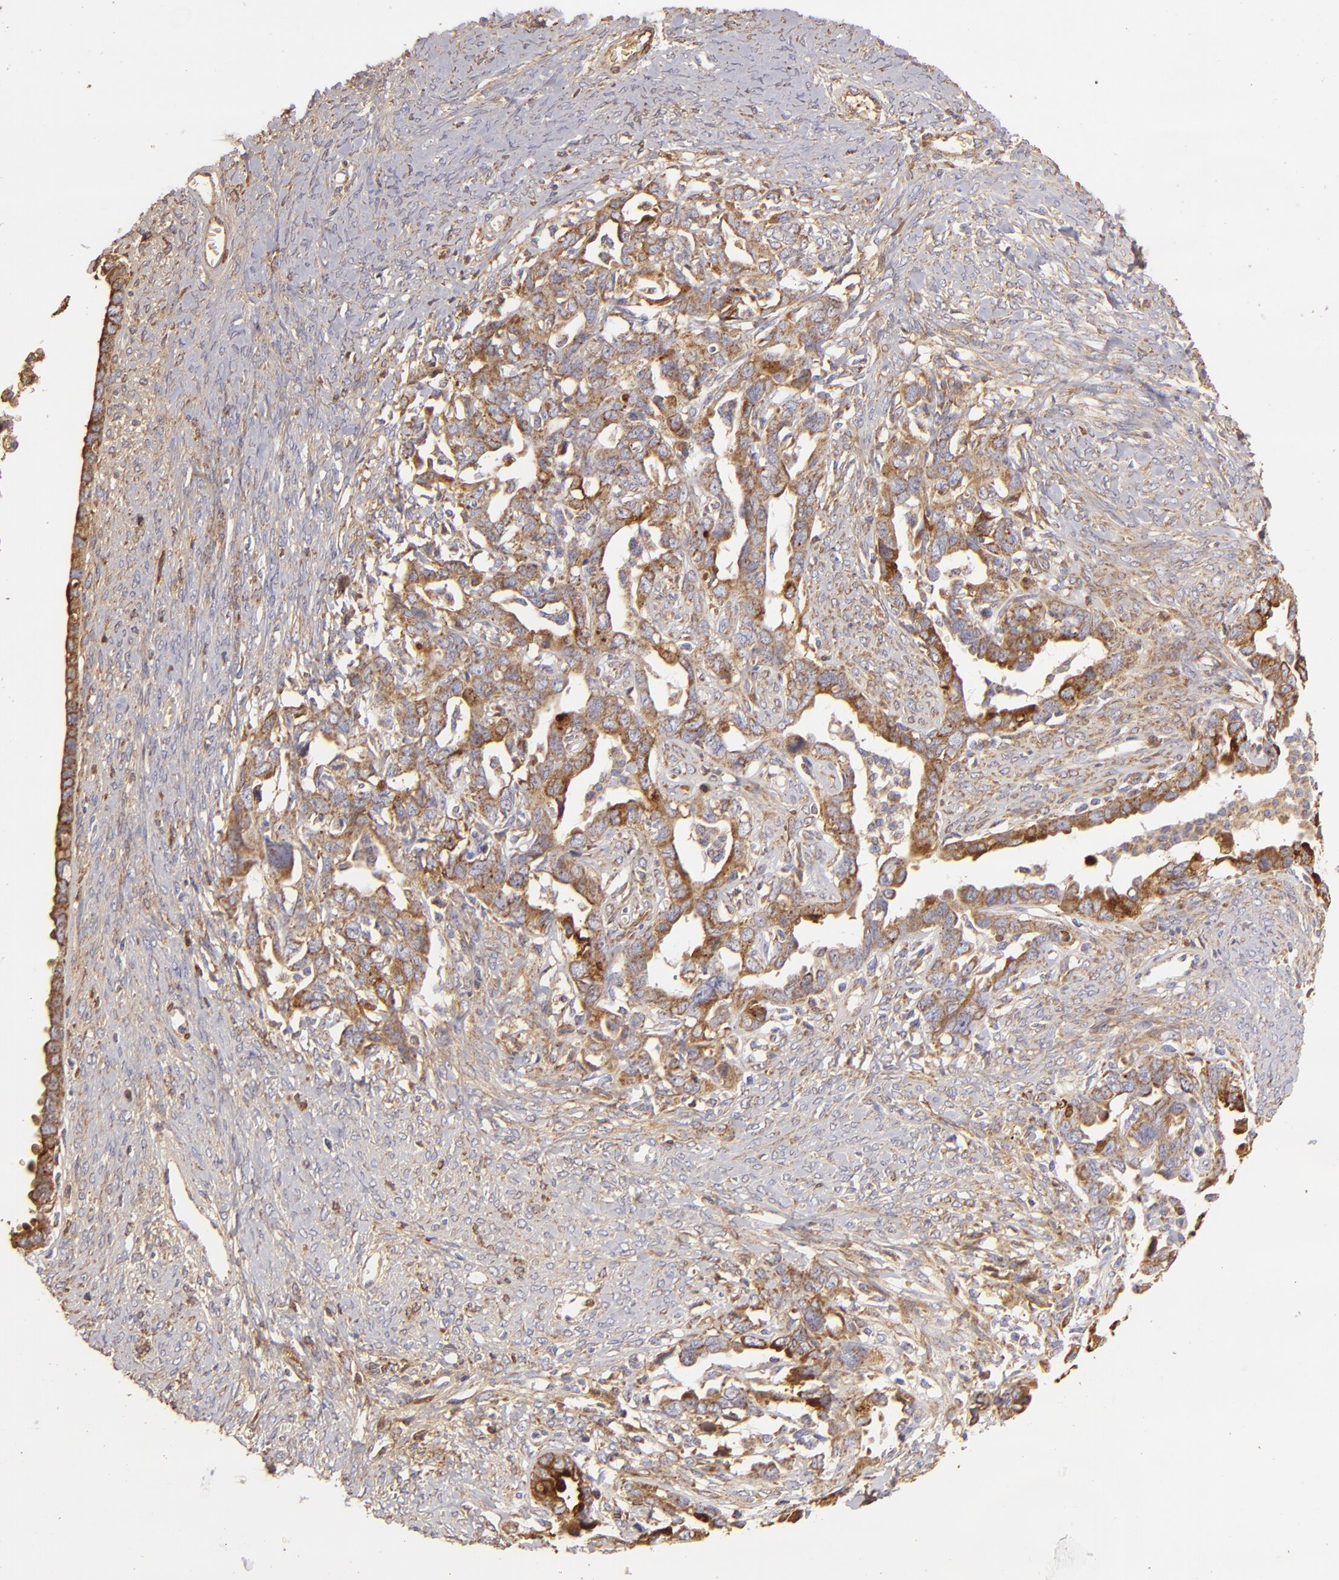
{"staining": {"intensity": "moderate", "quantity": ">75%", "location": "cytoplasmic/membranous"}, "tissue": "ovarian cancer", "cell_type": "Tumor cells", "image_type": "cancer", "snomed": [{"axis": "morphology", "description": "Cystadenocarcinoma, serous, NOS"}, {"axis": "topography", "description": "Ovary"}], "caption": "Ovarian cancer (serous cystadenocarcinoma) stained with a protein marker reveals moderate staining in tumor cells.", "gene": "CFB", "patient": {"sex": "female", "age": 69}}